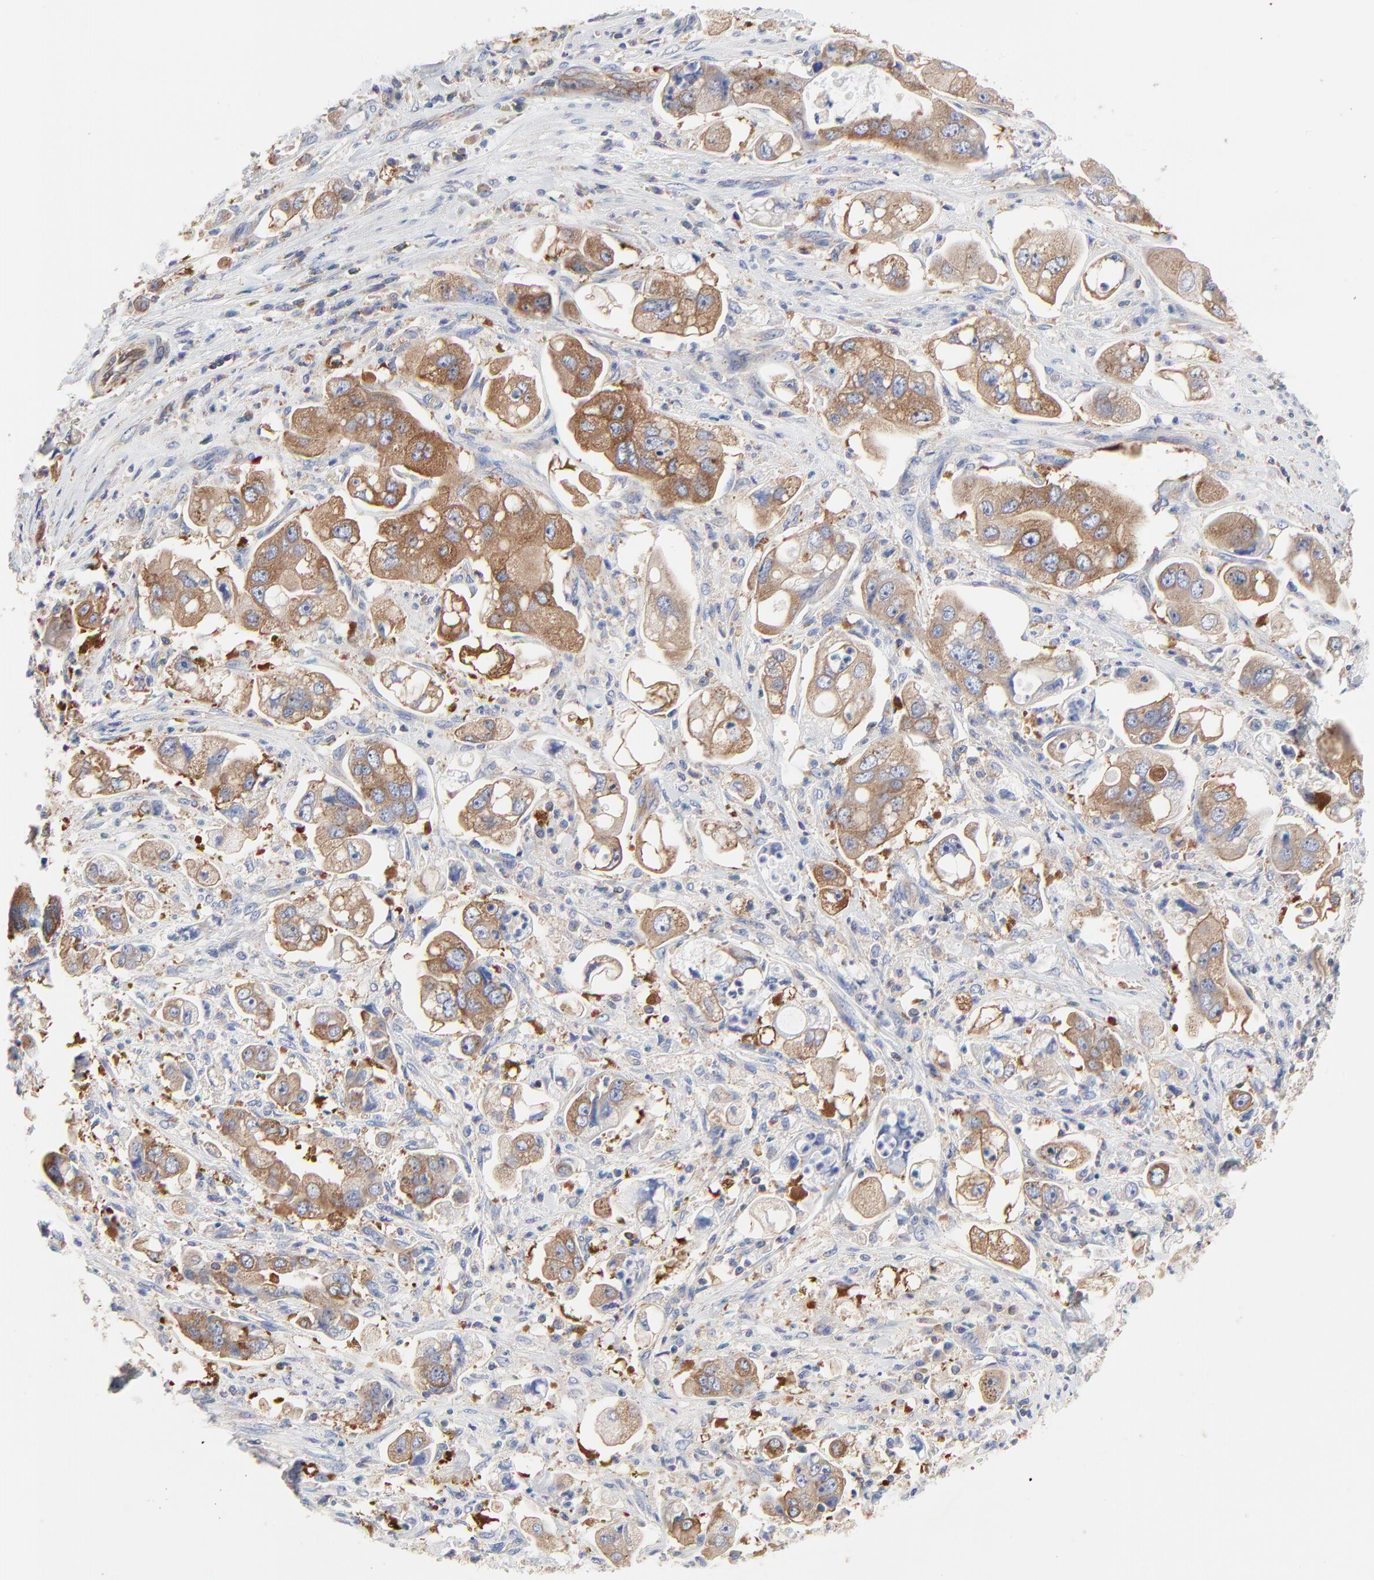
{"staining": {"intensity": "moderate", "quantity": ">75%", "location": "cytoplasmic/membranous"}, "tissue": "stomach cancer", "cell_type": "Tumor cells", "image_type": "cancer", "snomed": [{"axis": "morphology", "description": "Adenocarcinoma, NOS"}, {"axis": "topography", "description": "Stomach"}], "caption": "An image showing moderate cytoplasmic/membranous expression in about >75% of tumor cells in stomach cancer (adenocarcinoma), as visualized by brown immunohistochemical staining.", "gene": "CD2AP", "patient": {"sex": "male", "age": 62}}